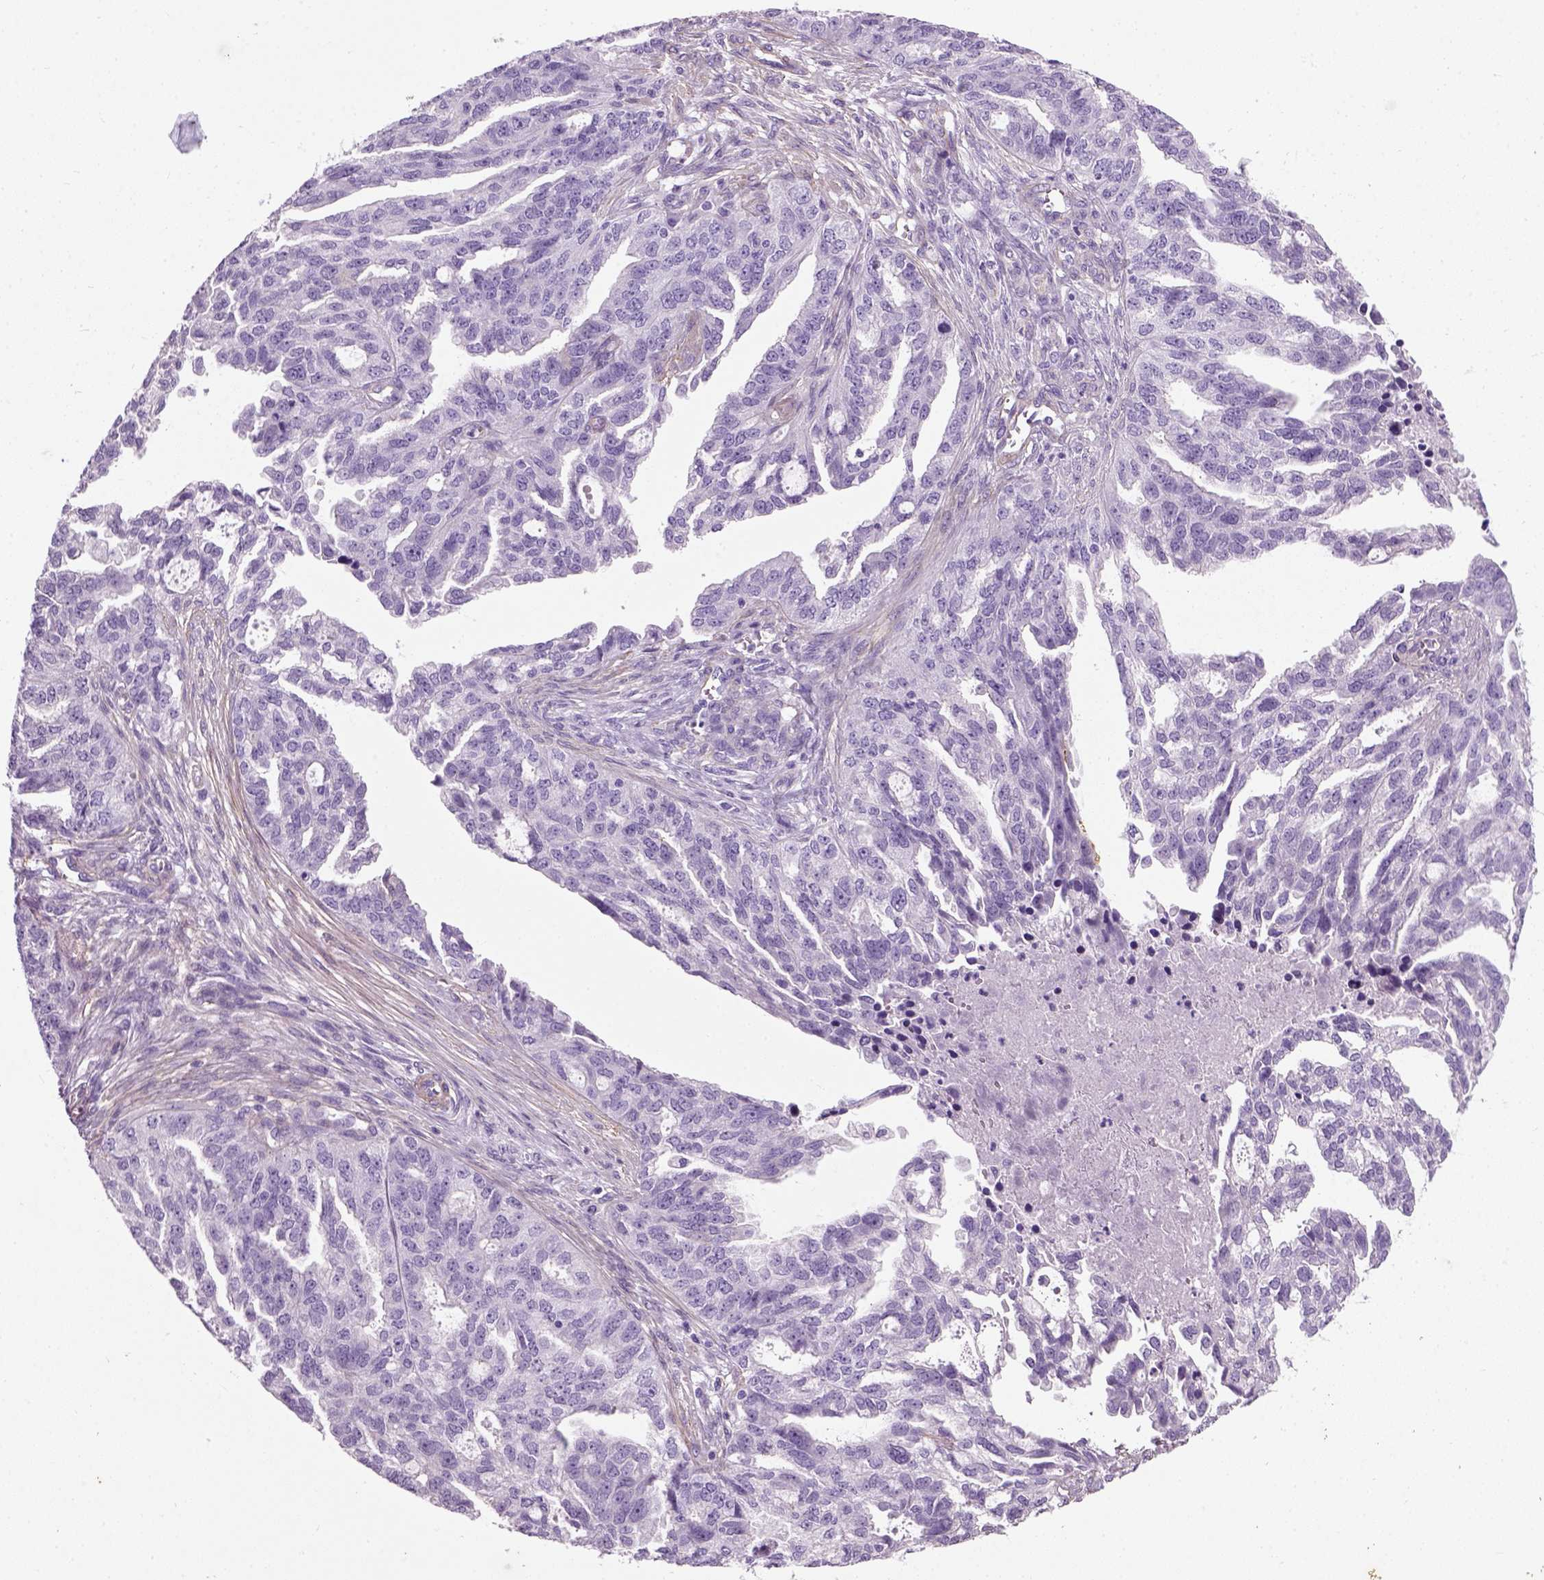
{"staining": {"intensity": "negative", "quantity": "none", "location": "none"}, "tissue": "ovarian cancer", "cell_type": "Tumor cells", "image_type": "cancer", "snomed": [{"axis": "morphology", "description": "Cystadenocarcinoma, serous, NOS"}, {"axis": "topography", "description": "Ovary"}], "caption": "IHC photomicrograph of neoplastic tissue: human ovarian cancer (serous cystadenocarcinoma) stained with DAB shows no significant protein positivity in tumor cells.", "gene": "FAM161A", "patient": {"sex": "female", "age": 51}}